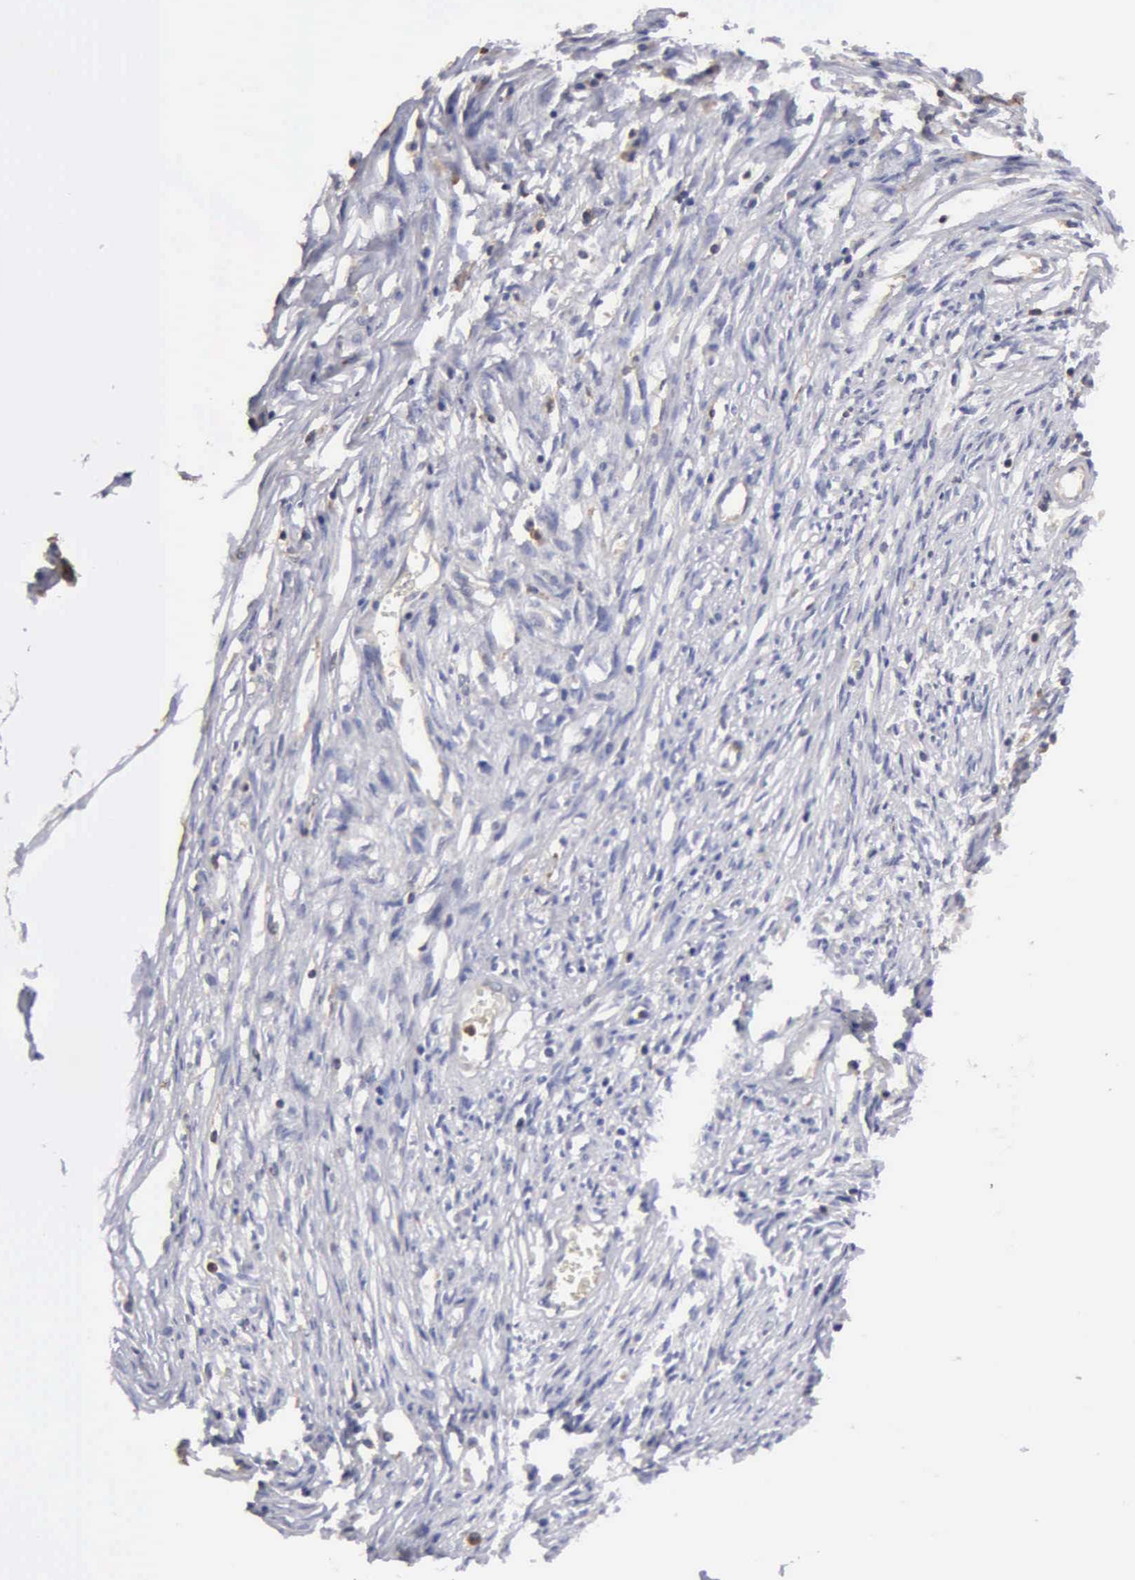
{"staining": {"intensity": "weak", "quantity": "<25%", "location": "cytoplasmic/membranous"}, "tissue": "adipose tissue", "cell_type": "Adipocytes", "image_type": "normal", "snomed": [{"axis": "morphology", "description": "Normal tissue, NOS"}, {"axis": "morphology", "description": "Sarcoma, NOS"}, {"axis": "topography", "description": "Skin"}, {"axis": "topography", "description": "Soft tissue"}], "caption": "Immunohistochemistry photomicrograph of benign human adipose tissue stained for a protein (brown), which demonstrates no expression in adipocytes. (DAB IHC visualized using brightfield microscopy, high magnification).", "gene": "G6PD", "patient": {"sex": "female", "age": 51}}